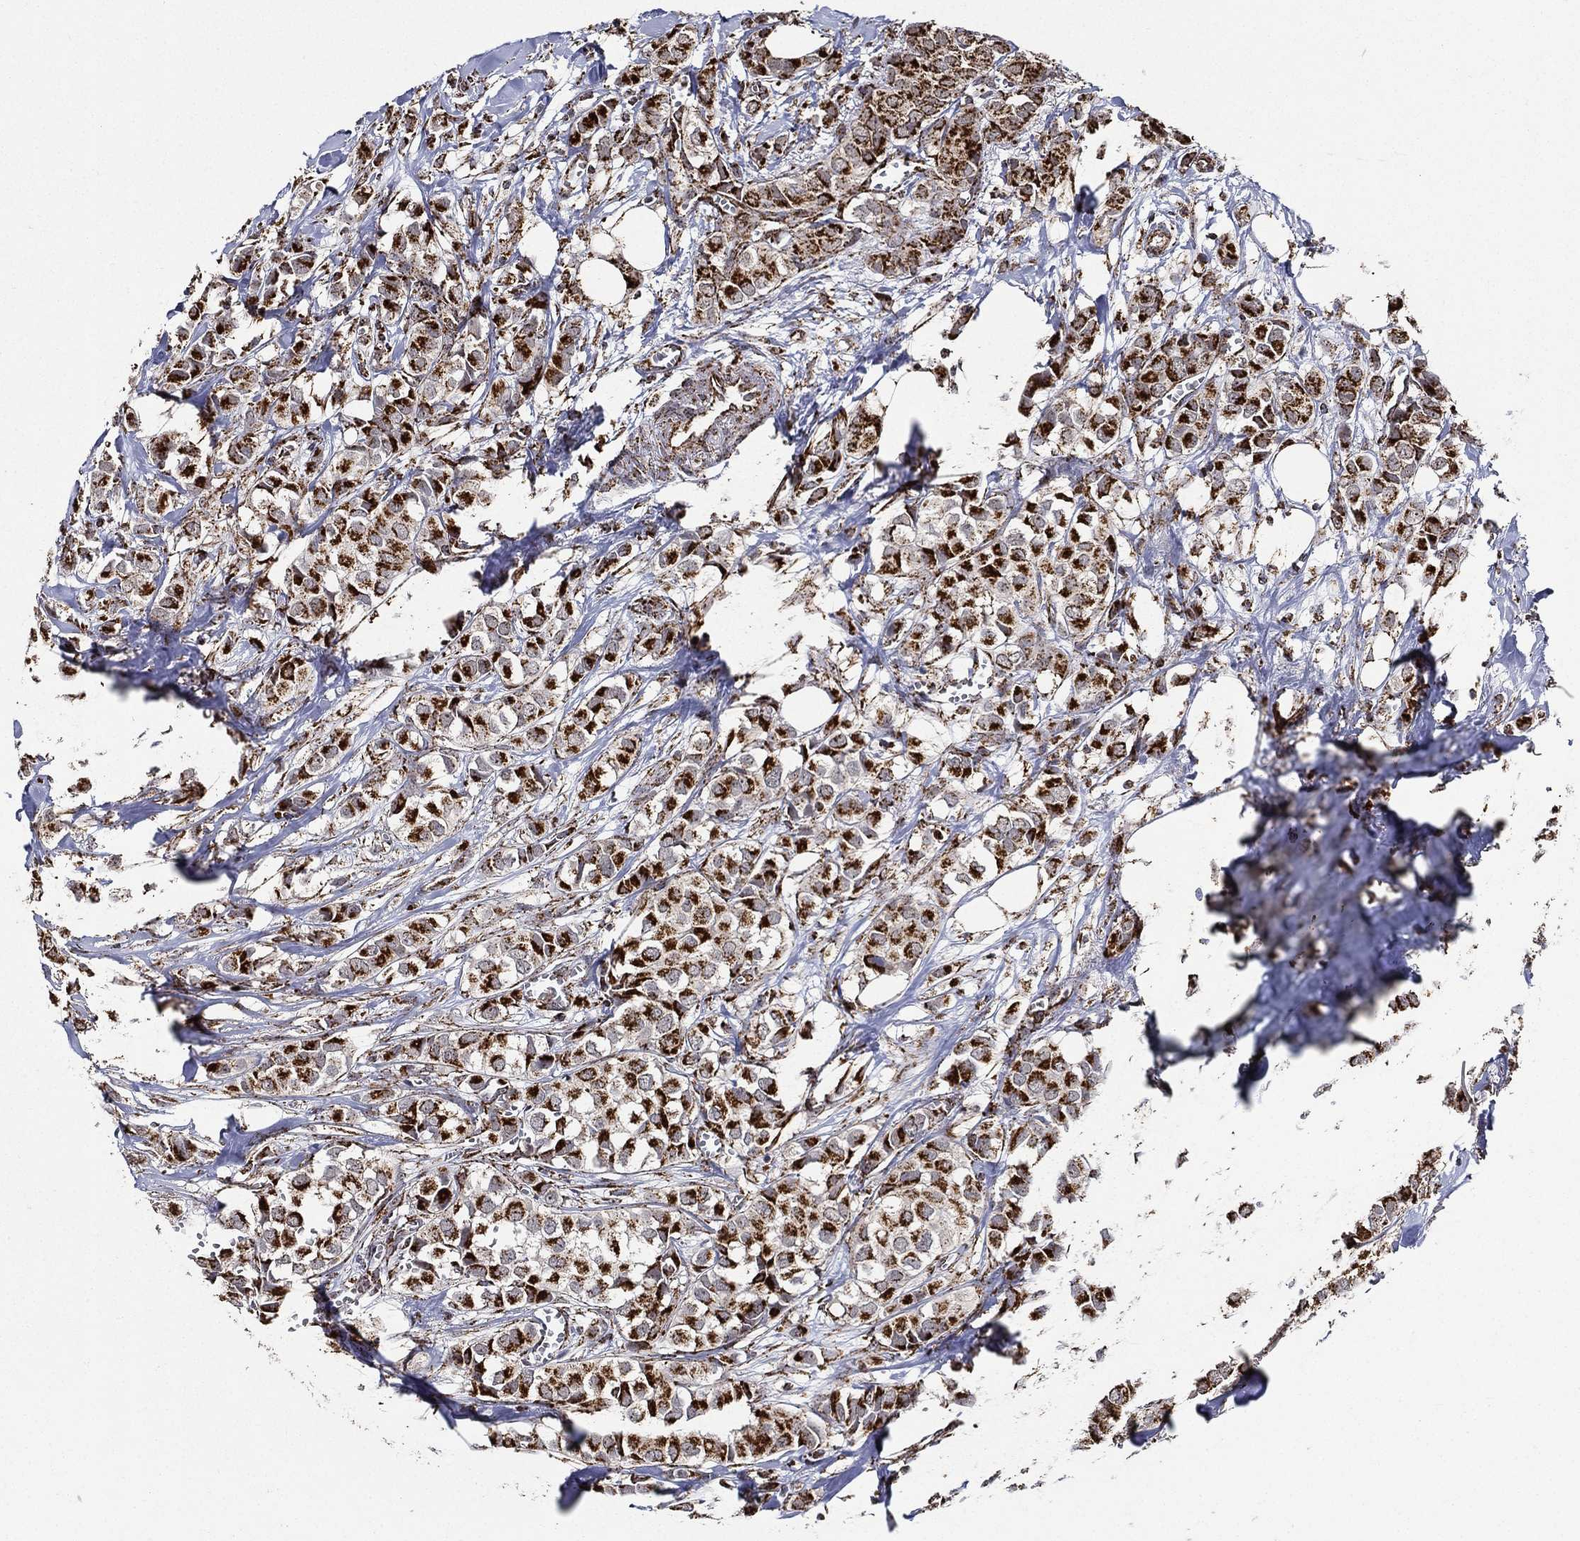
{"staining": {"intensity": "strong", "quantity": ">75%", "location": "cytoplasmic/membranous"}, "tissue": "breast cancer", "cell_type": "Tumor cells", "image_type": "cancer", "snomed": [{"axis": "morphology", "description": "Duct carcinoma"}, {"axis": "topography", "description": "Breast"}], "caption": "A photomicrograph of human breast invasive ductal carcinoma stained for a protein displays strong cytoplasmic/membranous brown staining in tumor cells.", "gene": "NDUFAB1", "patient": {"sex": "female", "age": 85}}